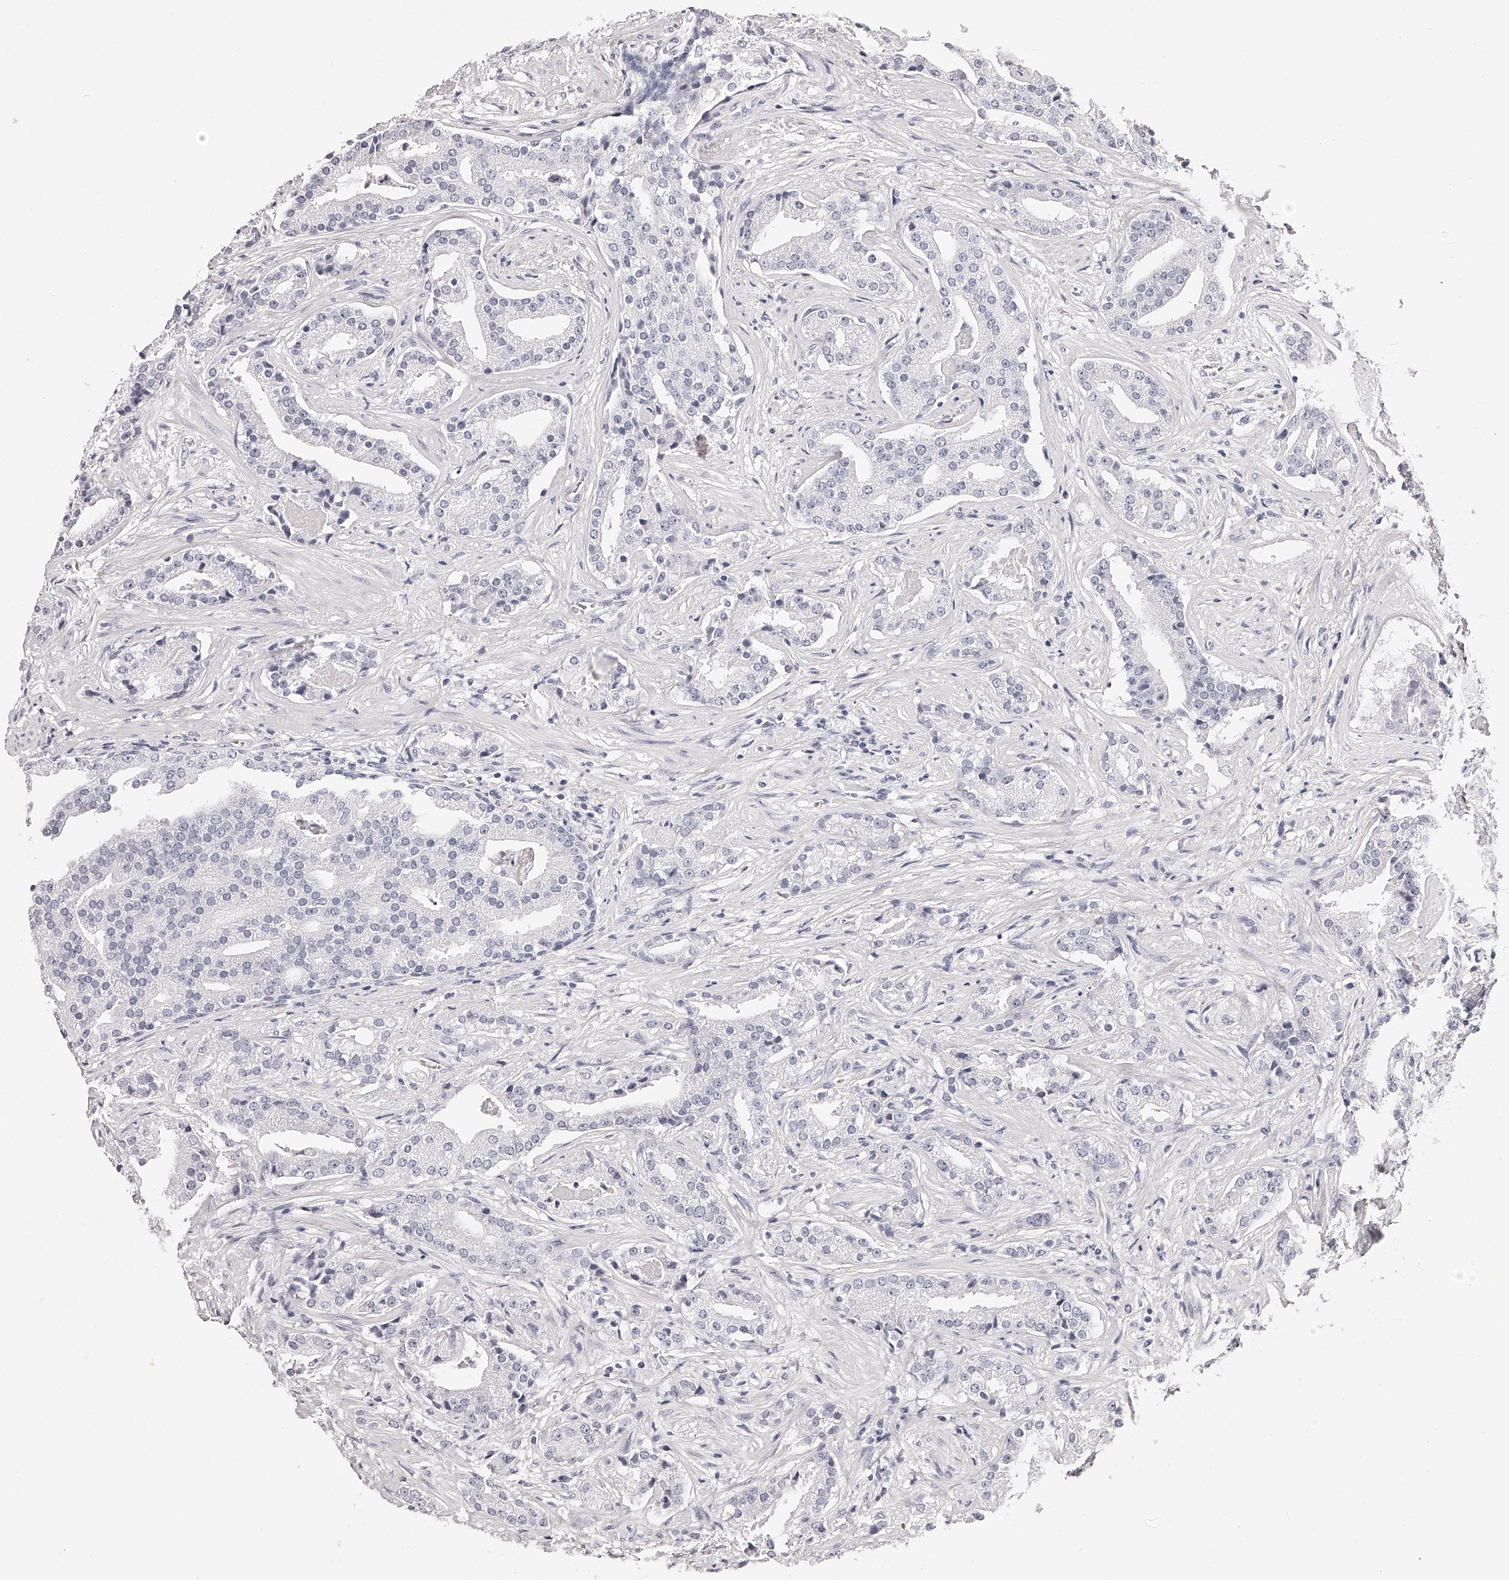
{"staining": {"intensity": "negative", "quantity": "none", "location": "none"}, "tissue": "prostate cancer", "cell_type": "Tumor cells", "image_type": "cancer", "snomed": [{"axis": "morphology", "description": "Adenocarcinoma, Low grade"}, {"axis": "topography", "description": "Prostate"}], "caption": "IHC of prostate cancer exhibits no staining in tumor cells.", "gene": "PHACTR1", "patient": {"sex": "male", "age": 67}}